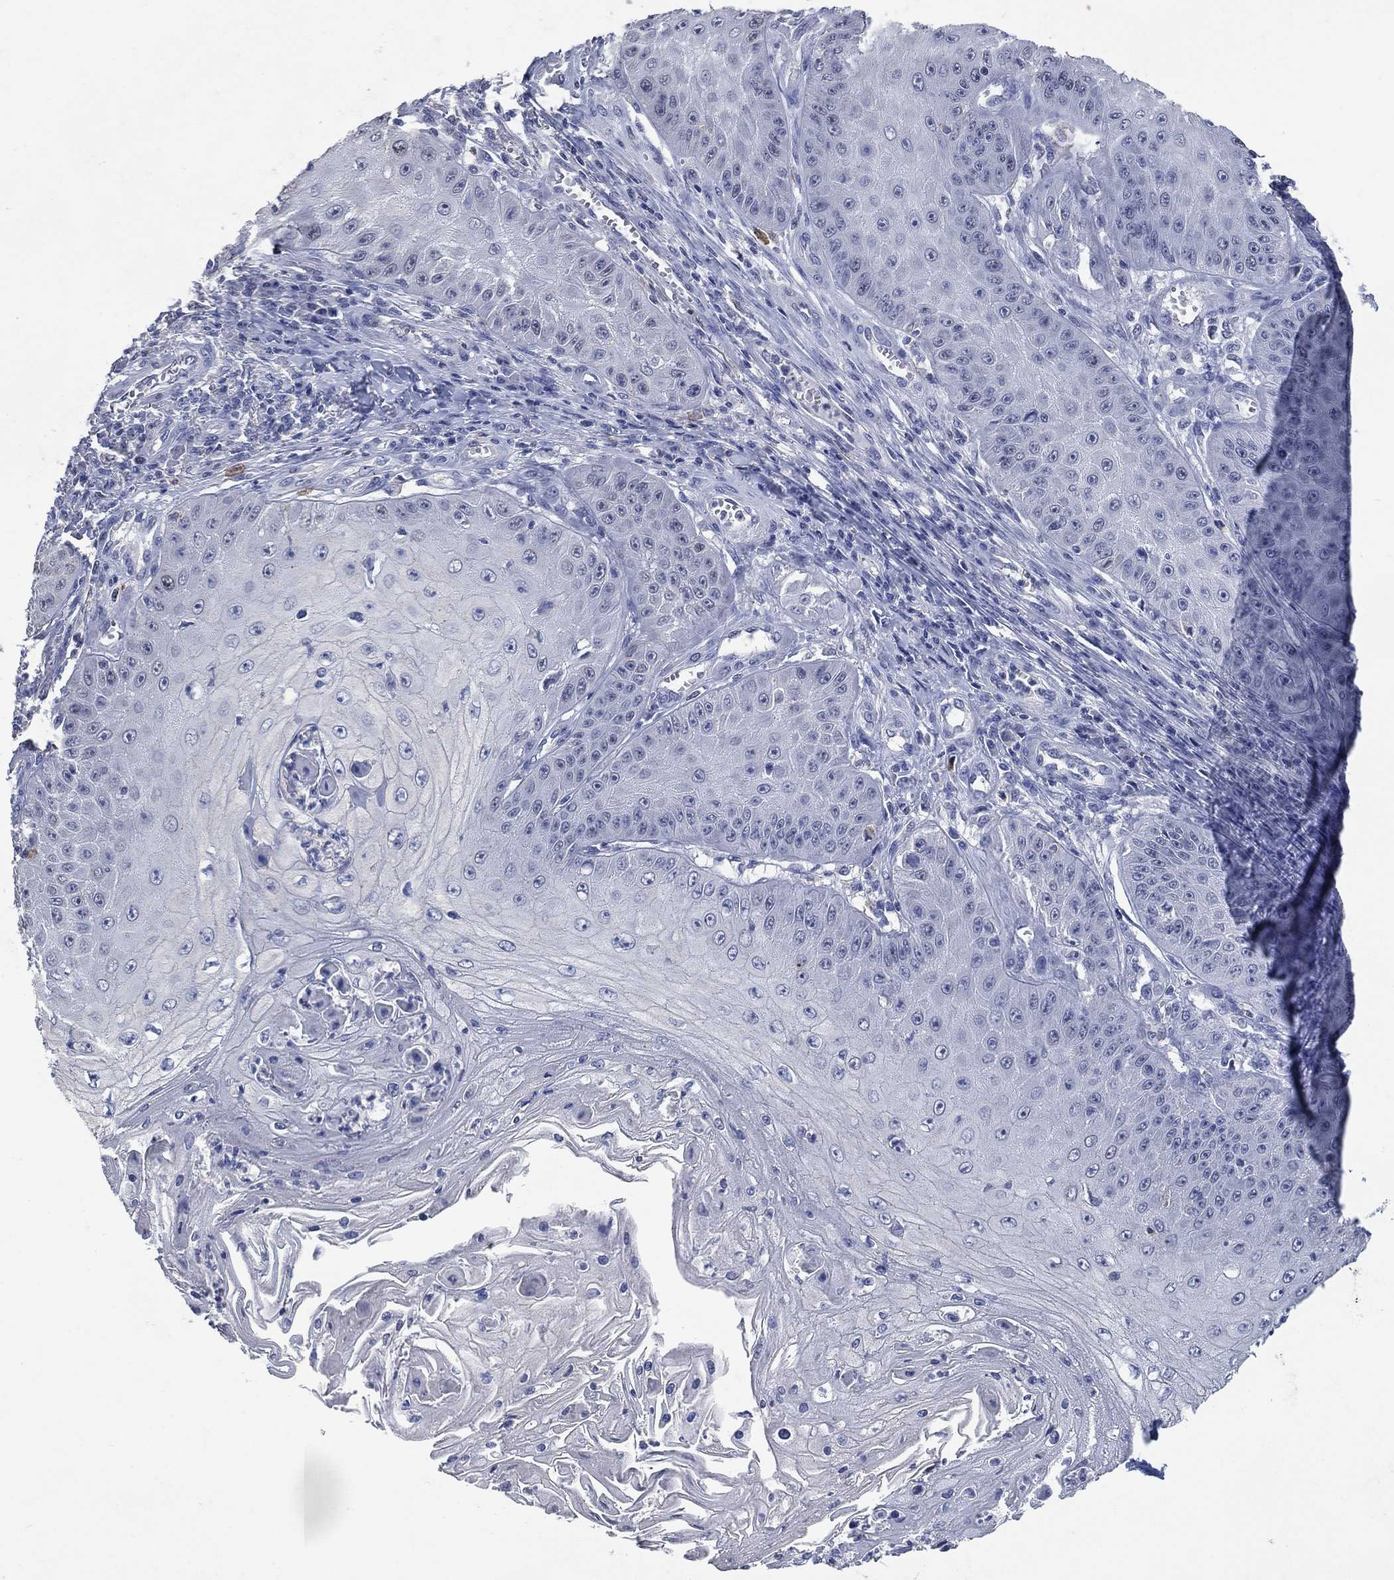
{"staining": {"intensity": "negative", "quantity": "none", "location": "none"}, "tissue": "skin cancer", "cell_type": "Tumor cells", "image_type": "cancer", "snomed": [{"axis": "morphology", "description": "Squamous cell carcinoma, NOS"}, {"axis": "topography", "description": "Skin"}], "caption": "Immunohistochemistry (IHC) photomicrograph of neoplastic tissue: skin cancer stained with DAB exhibits no significant protein staining in tumor cells.", "gene": "FSCN2", "patient": {"sex": "male", "age": 70}}